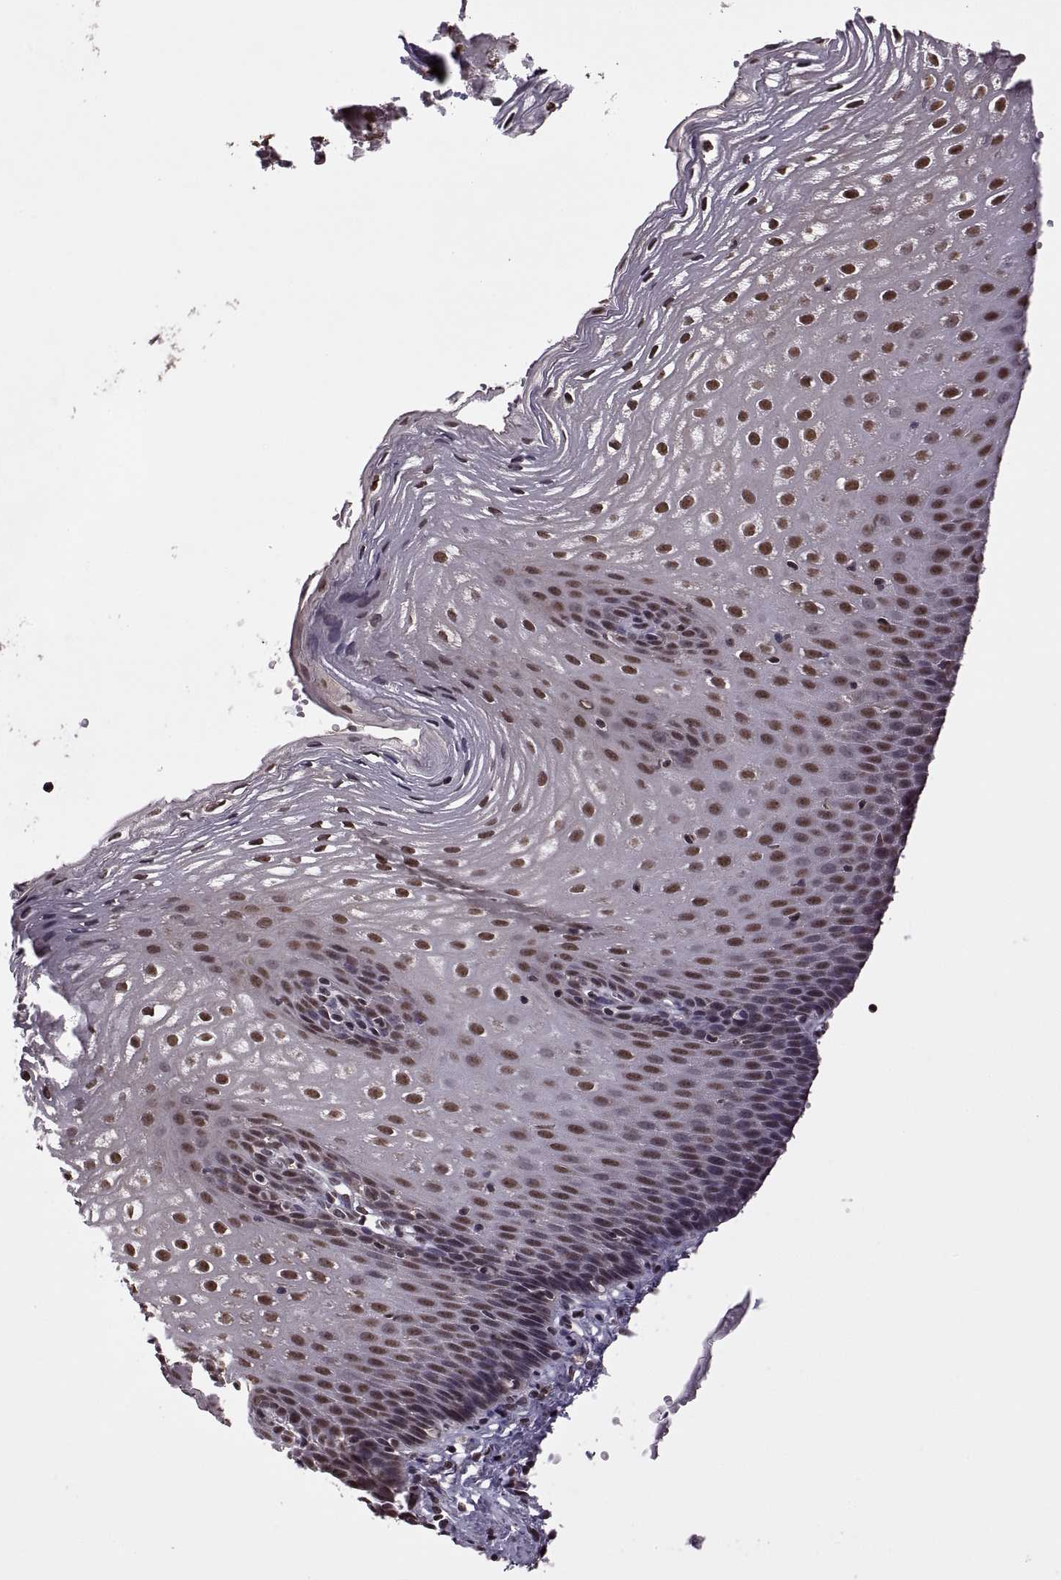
{"staining": {"intensity": "strong", "quantity": "25%-75%", "location": "nuclear"}, "tissue": "esophagus", "cell_type": "Squamous epithelial cells", "image_type": "normal", "snomed": [{"axis": "morphology", "description": "Normal tissue, NOS"}, {"axis": "topography", "description": "Esophagus"}], "caption": "This is a micrograph of IHC staining of unremarkable esophagus, which shows strong staining in the nuclear of squamous epithelial cells.", "gene": "INTS3", "patient": {"sex": "male", "age": 72}}